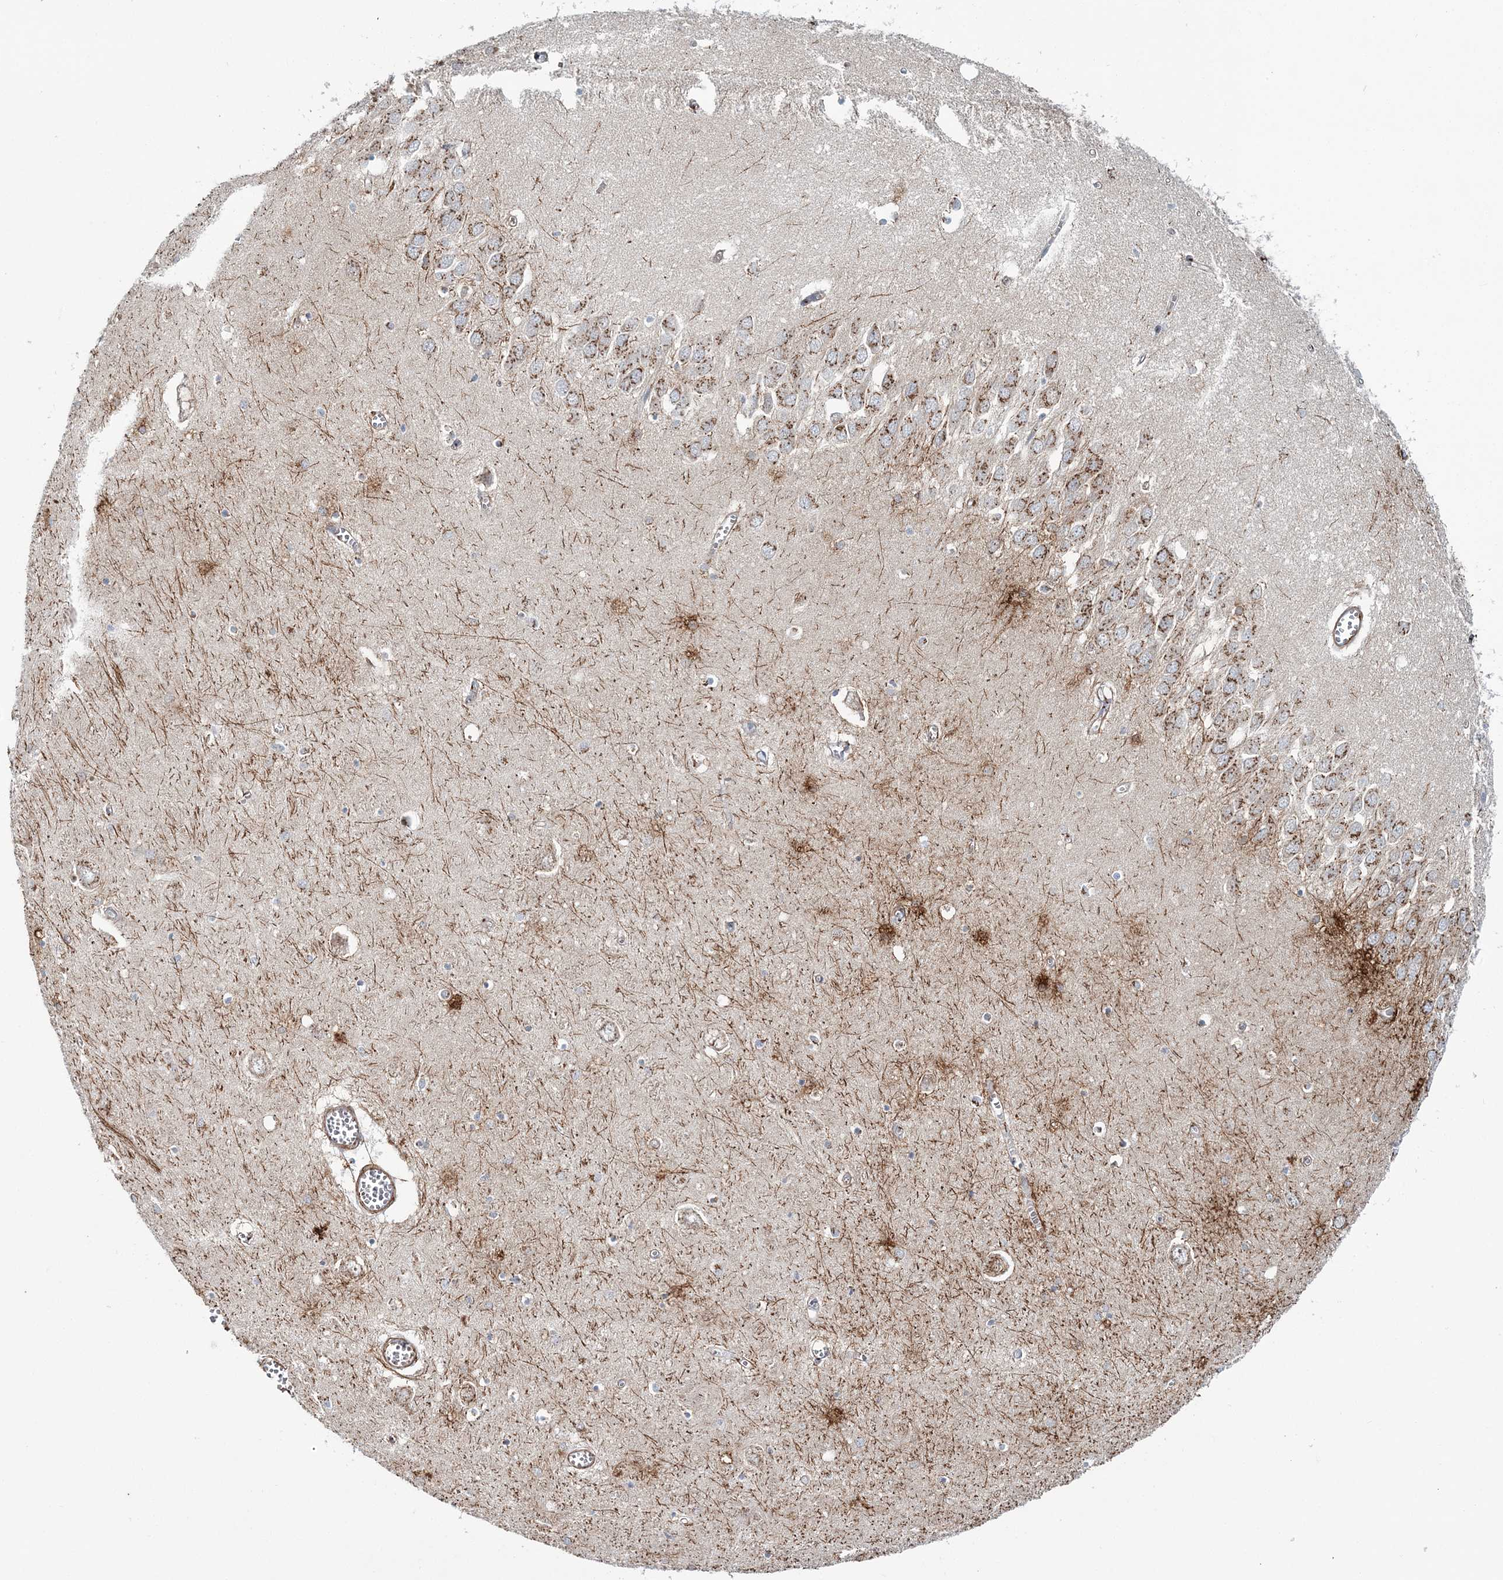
{"staining": {"intensity": "moderate", "quantity": "<25%", "location": "cytoplasmic/membranous"}, "tissue": "hippocampus", "cell_type": "Glial cells", "image_type": "normal", "snomed": [{"axis": "morphology", "description": "Normal tissue, NOS"}, {"axis": "topography", "description": "Hippocampus"}], "caption": "A high-resolution photomicrograph shows immunohistochemistry (IHC) staining of normal hippocampus, which shows moderate cytoplasmic/membranous positivity in about <25% of glial cells.", "gene": "MAN1A2", "patient": {"sex": "male", "age": 70}}